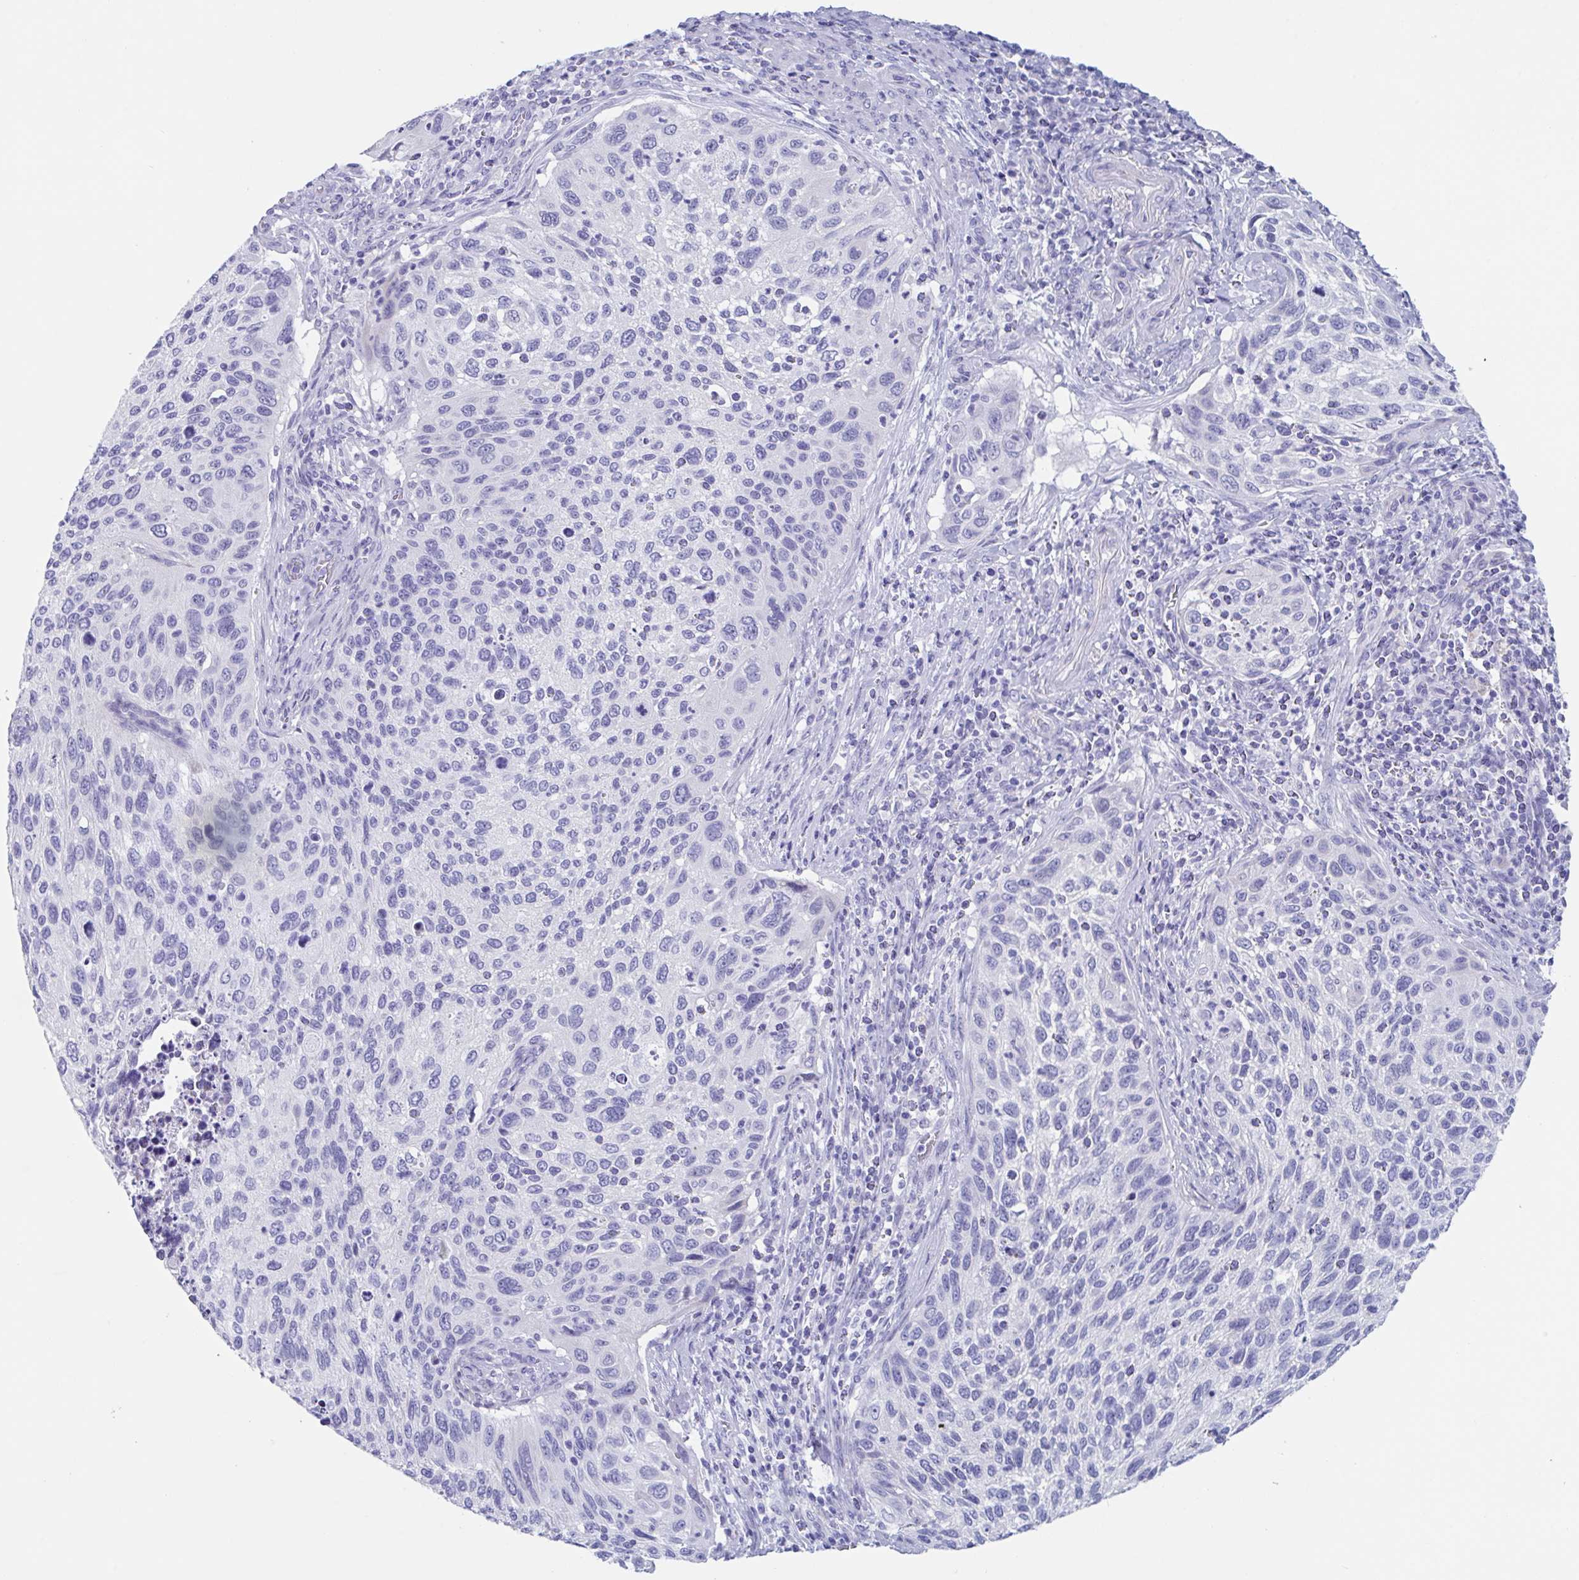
{"staining": {"intensity": "negative", "quantity": "none", "location": "none"}, "tissue": "cervical cancer", "cell_type": "Tumor cells", "image_type": "cancer", "snomed": [{"axis": "morphology", "description": "Squamous cell carcinoma, NOS"}, {"axis": "topography", "description": "Cervix"}], "caption": "Image shows no protein staining in tumor cells of cervical cancer (squamous cell carcinoma) tissue.", "gene": "ZPBP", "patient": {"sex": "female", "age": 70}}